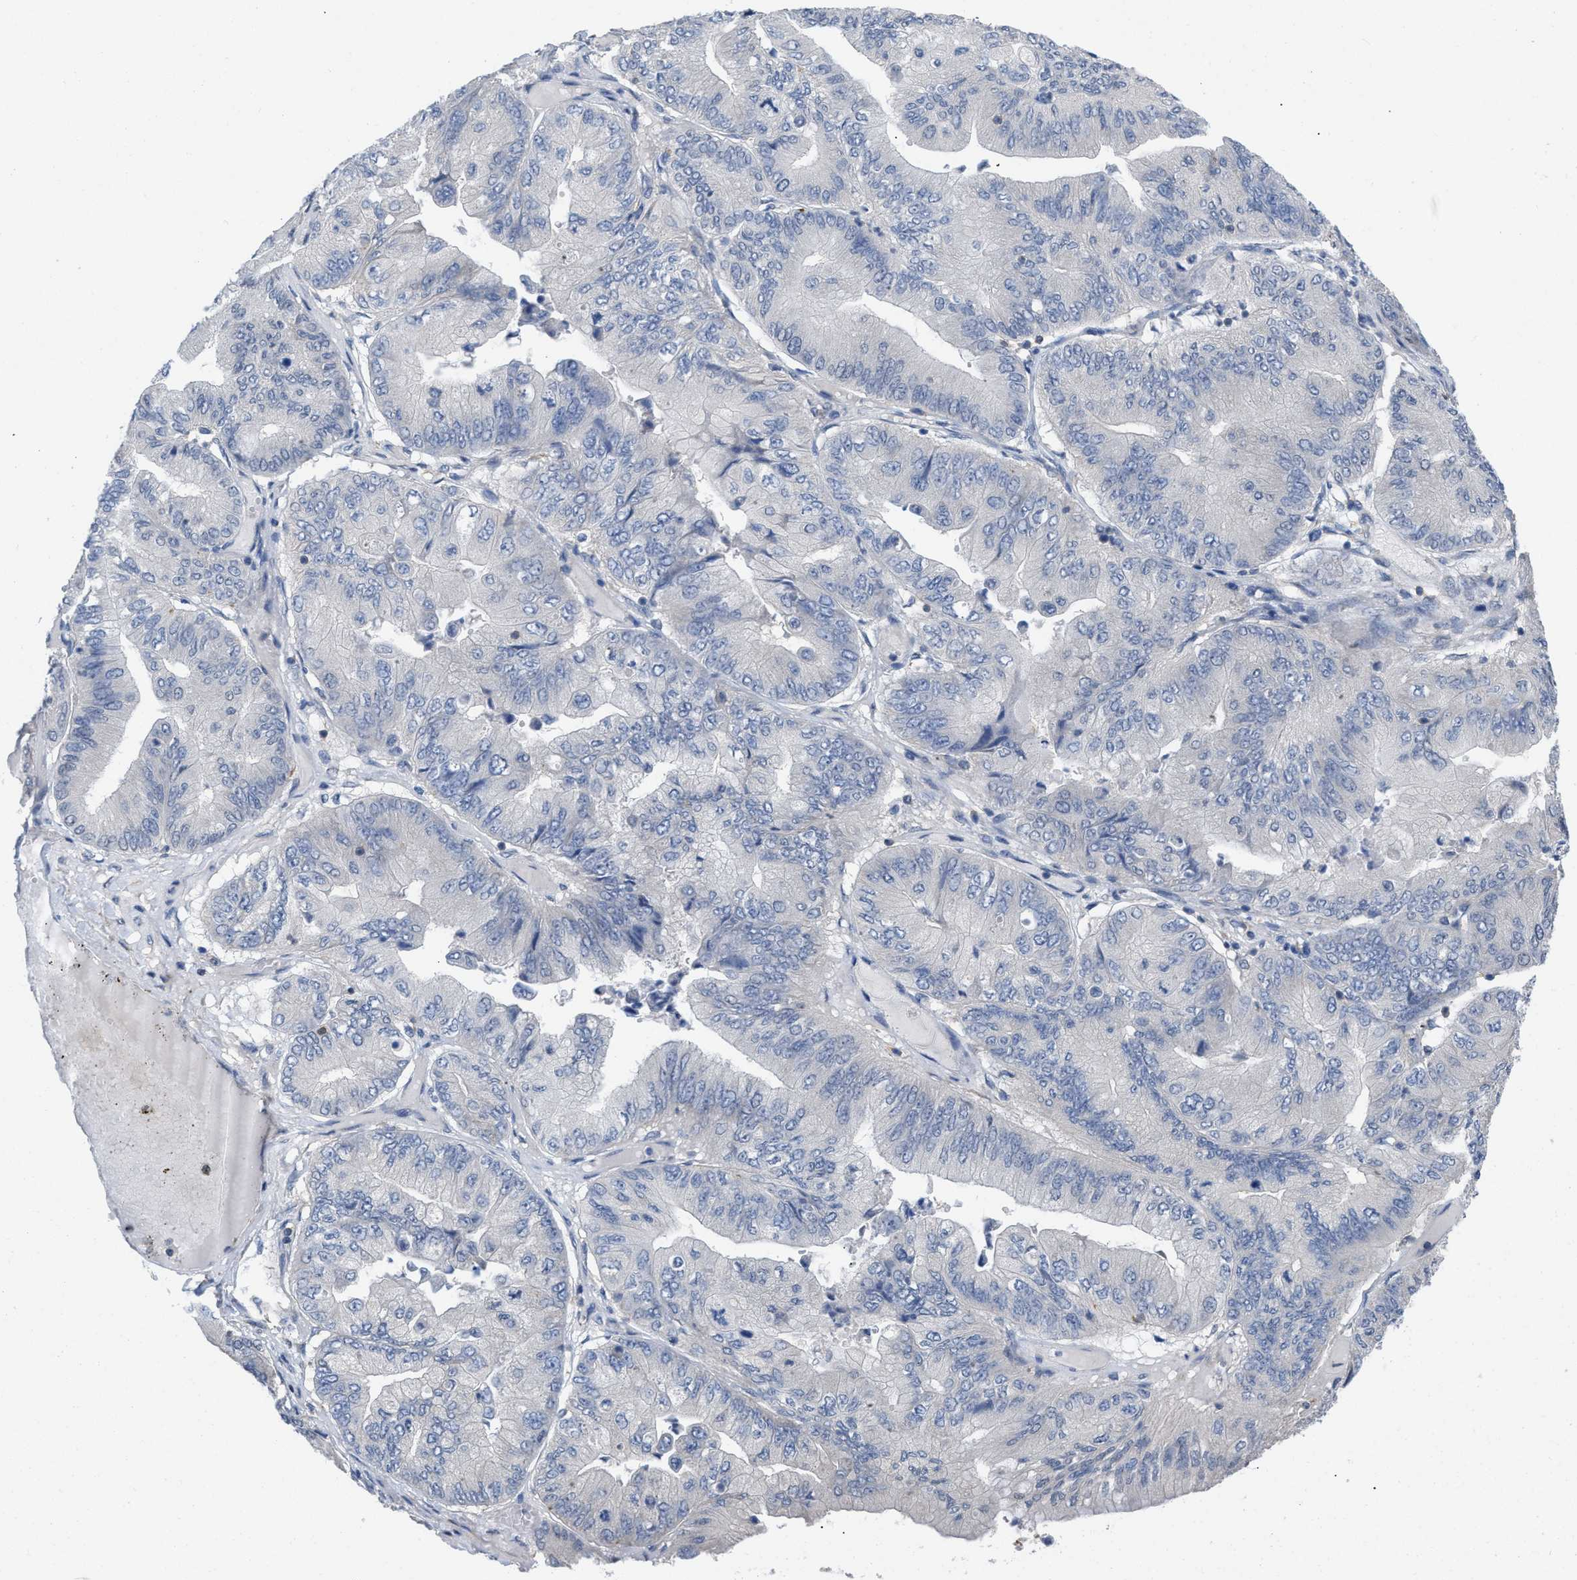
{"staining": {"intensity": "negative", "quantity": "none", "location": "none"}, "tissue": "ovarian cancer", "cell_type": "Tumor cells", "image_type": "cancer", "snomed": [{"axis": "morphology", "description": "Cystadenocarcinoma, mucinous, NOS"}, {"axis": "topography", "description": "Ovary"}], "caption": "Protein analysis of ovarian cancer shows no significant expression in tumor cells. The staining is performed using DAB (3,3'-diaminobenzidine) brown chromogen with nuclei counter-stained in using hematoxylin.", "gene": "TMEM131", "patient": {"sex": "female", "age": 61}}